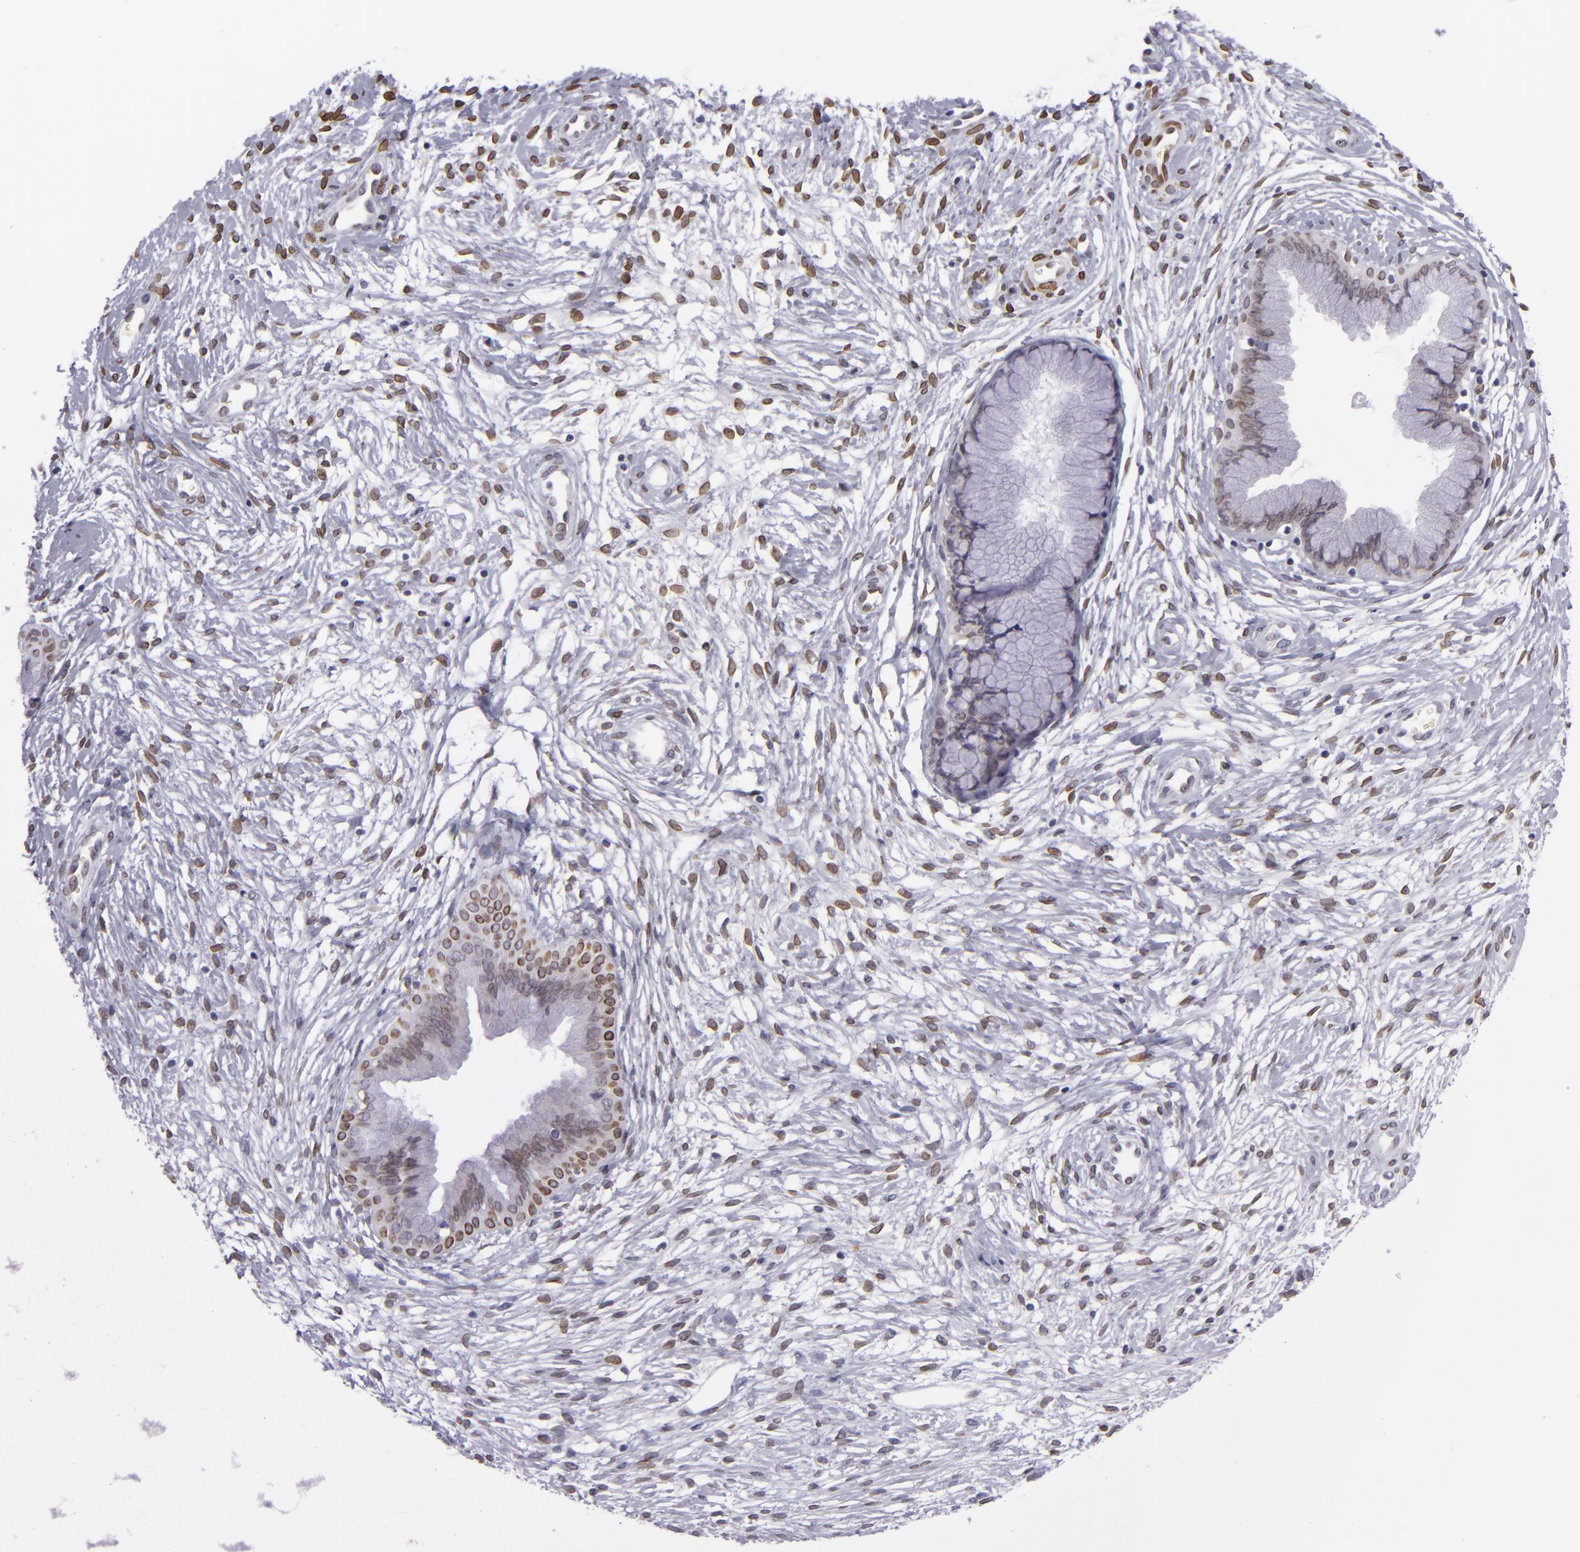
{"staining": {"intensity": "weak", "quantity": "25%-75%", "location": "nuclear"}, "tissue": "cervix", "cell_type": "Glandular cells", "image_type": "normal", "snomed": [{"axis": "morphology", "description": "Normal tissue, NOS"}, {"axis": "topography", "description": "Cervix"}], "caption": "Weak nuclear expression is seen in approximately 25%-75% of glandular cells in unremarkable cervix.", "gene": "EMD", "patient": {"sex": "female", "age": 39}}